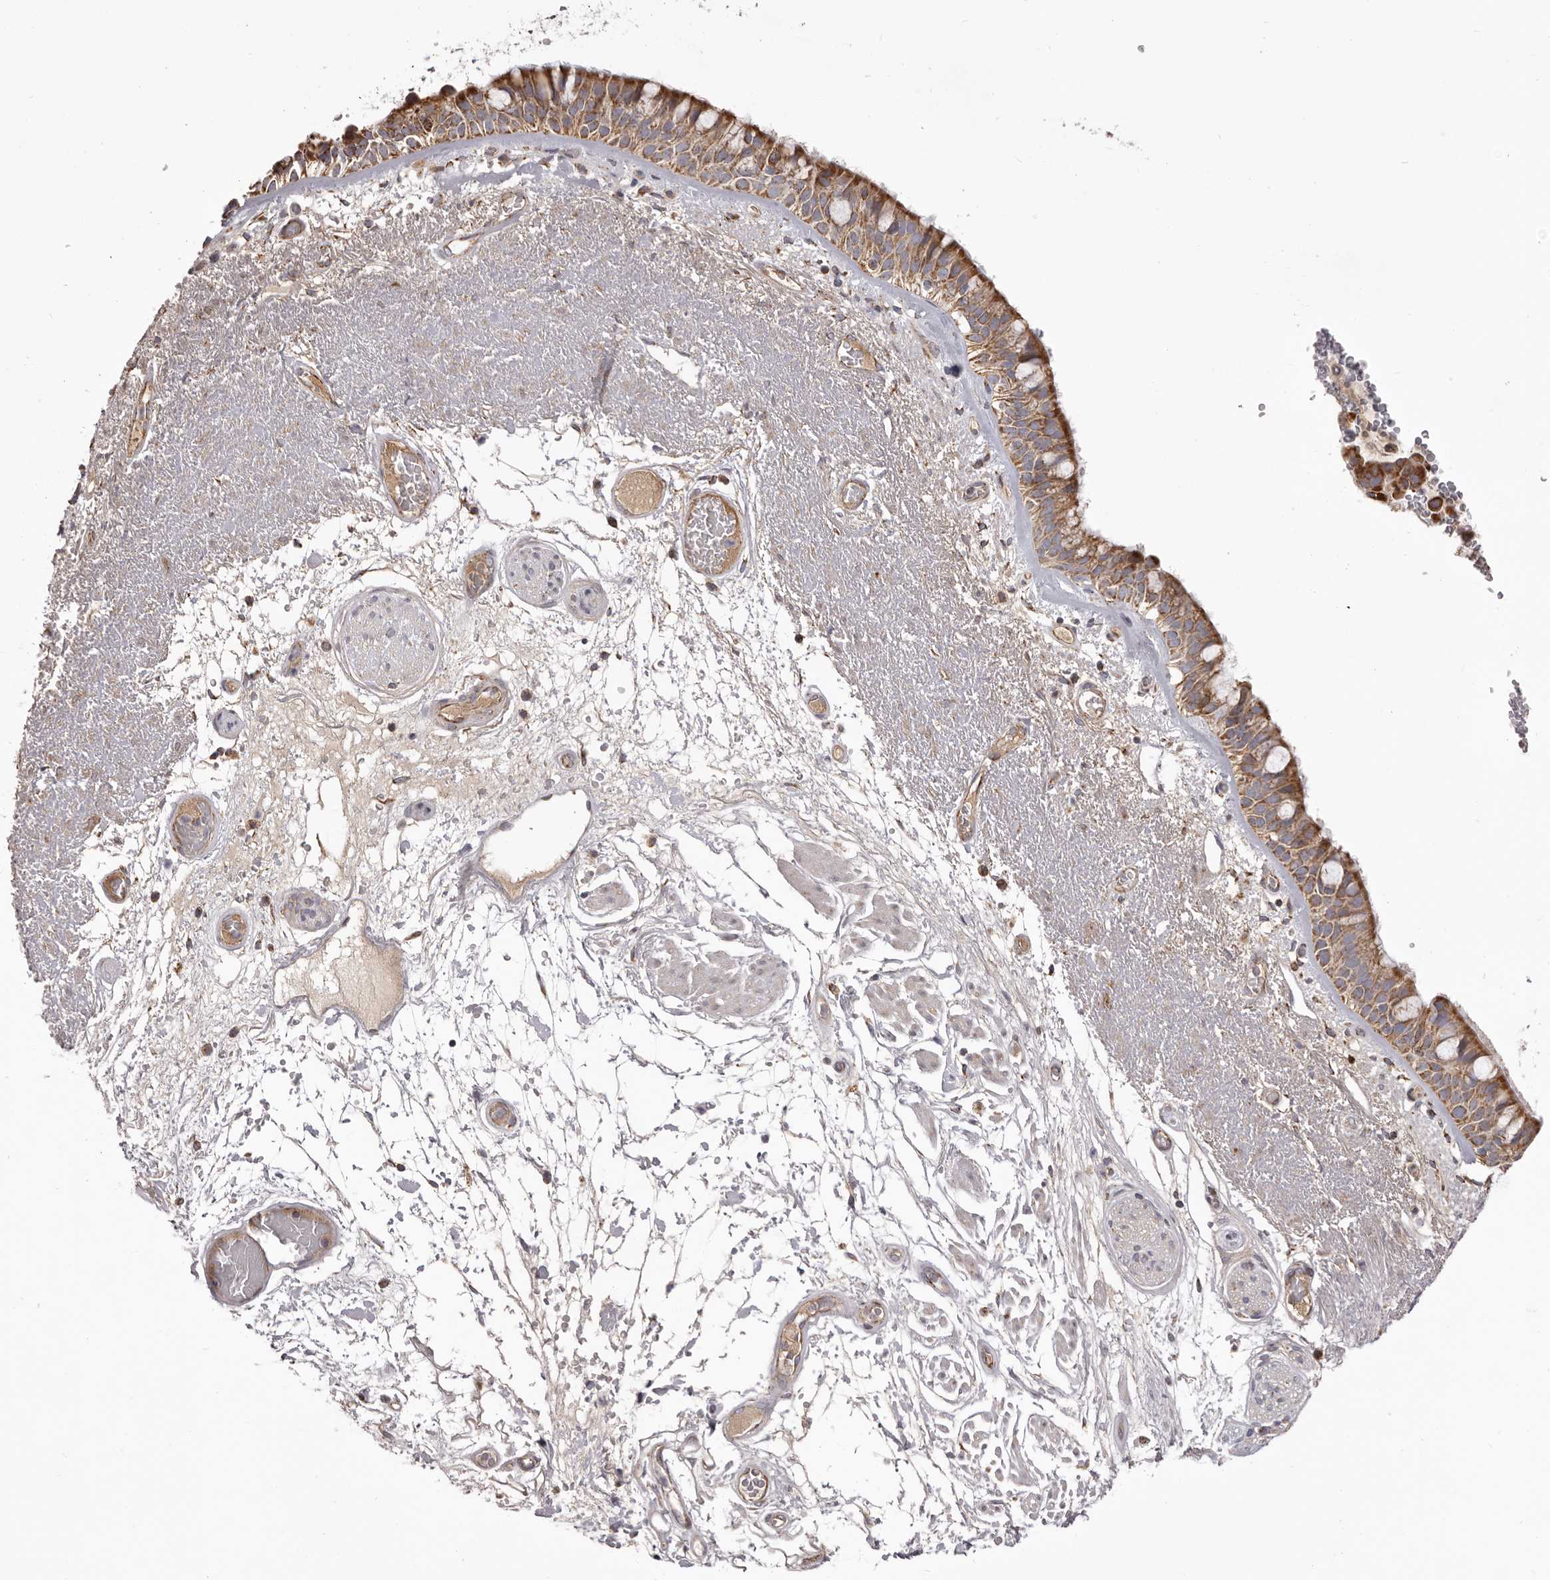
{"staining": {"intensity": "moderate", "quantity": ">75%", "location": "cytoplasmic/membranous"}, "tissue": "bronchus", "cell_type": "Respiratory epithelial cells", "image_type": "normal", "snomed": [{"axis": "morphology", "description": "Normal tissue, NOS"}, {"axis": "morphology", "description": "Squamous cell carcinoma, NOS"}, {"axis": "topography", "description": "Lymph node"}, {"axis": "topography", "description": "Bronchus"}, {"axis": "topography", "description": "Lung"}], "caption": "This histopathology image reveals IHC staining of unremarkable human bronchus, with medium moderate cytoplasmic/membranous positivity in approximately >75% of respiratory epithelial cells.", "gene": "CHRM2", "patient": {"sex": "male", "age": 66}}